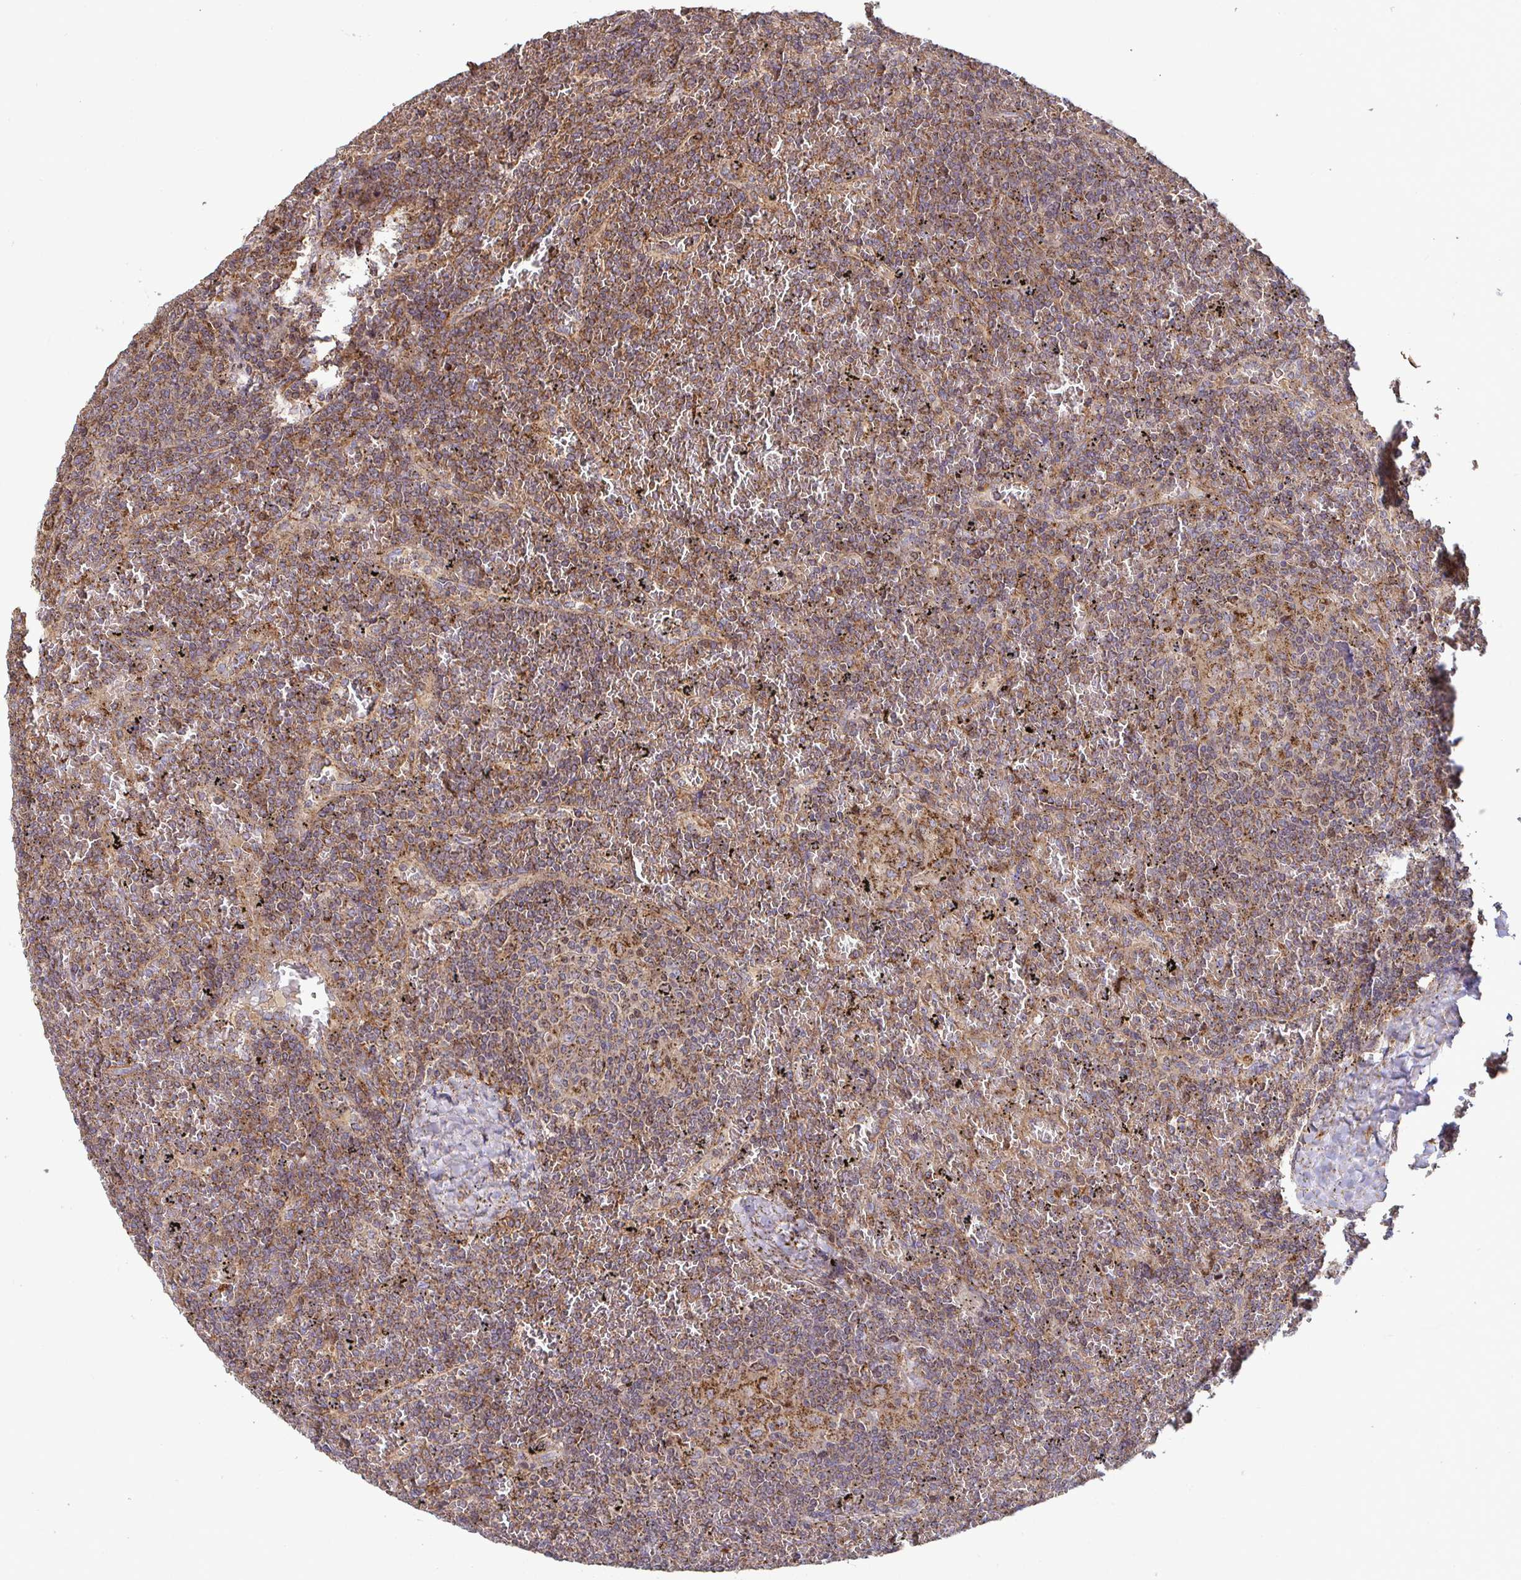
{"staining": {"intensity": "moderate", "quantity": ">75%", "location": "cytoplasmic/membranous"}, "tissue": "lymphoma", "cell_type": "Tumor cells", "image_type": "cancer", "snomed": [{"axis": "morphology", "description": "Malignant lymphoma, non-Hodgkin's type, Low grade"}, {"axis": "topography", "description": "Spleen"}], "caption": "This image reveals immunohistochemistry (IHC) staining of lymphoma, with medium moderate cytoplasmic/membranous staining in about >75% of tumor cells.", "gene": "SPRY1", "patient": {"sex": "female", "age": 19}}